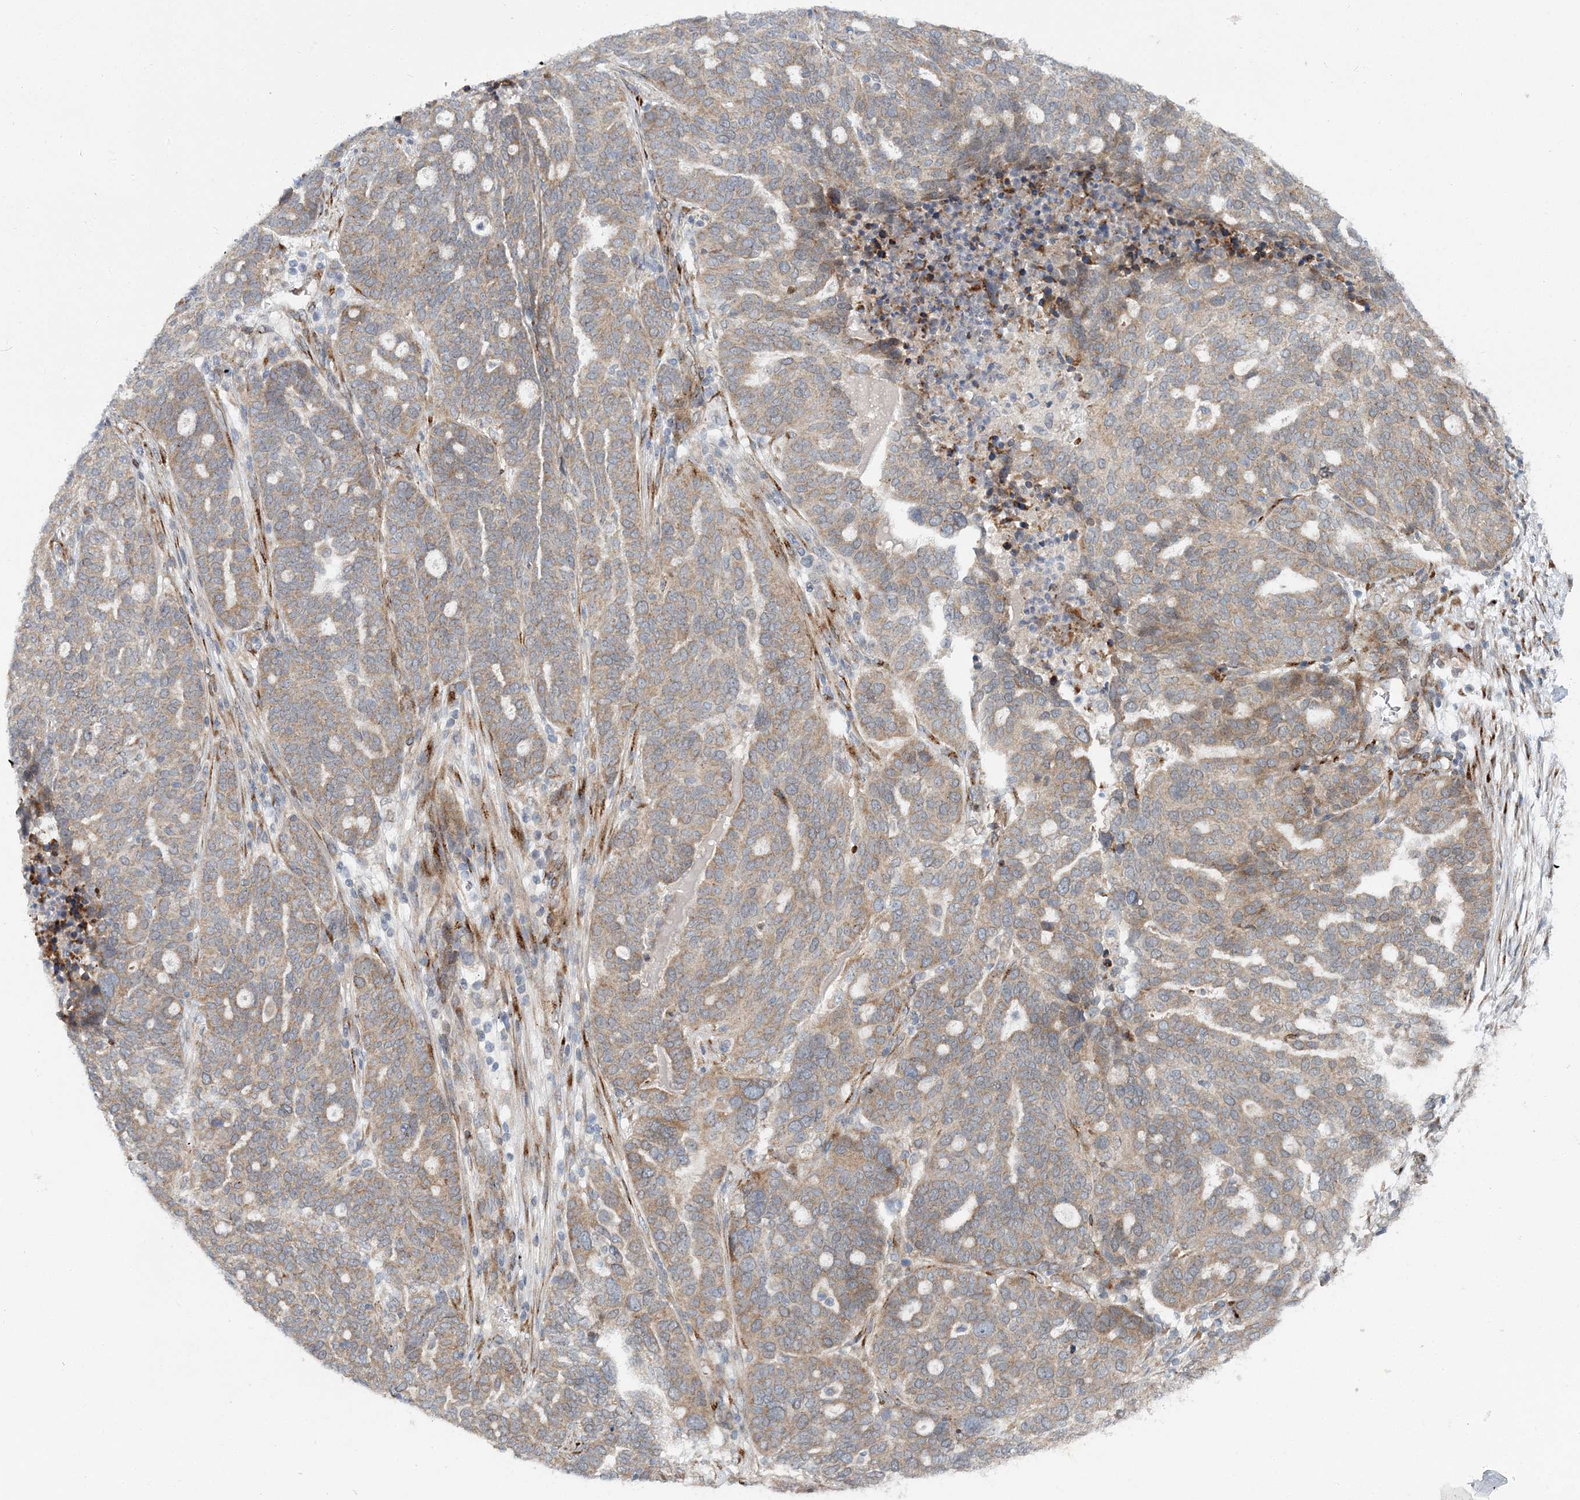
{"staining": {"intensity": "weak", "quantity": "25%-75%", "location": "cytoplasmic/membranous"}, "tissue": "ovarian cancer", "cell_type": "Tumor cells", "image_type": "cancer", "snomed": [{"axis": "morphology", "description": "Cystadenocarcinoma, serous, NOS"}, {"axis": "topography", "description": "Ovary"}], "caption": "A brown stain shows weak cytoplasmic/membranous positivity of a protein in serous cystadenocarcinoma (ovarian) tumor cells.", "gene": "NBAS", "patient": {"sex": "female", "age": 59}}